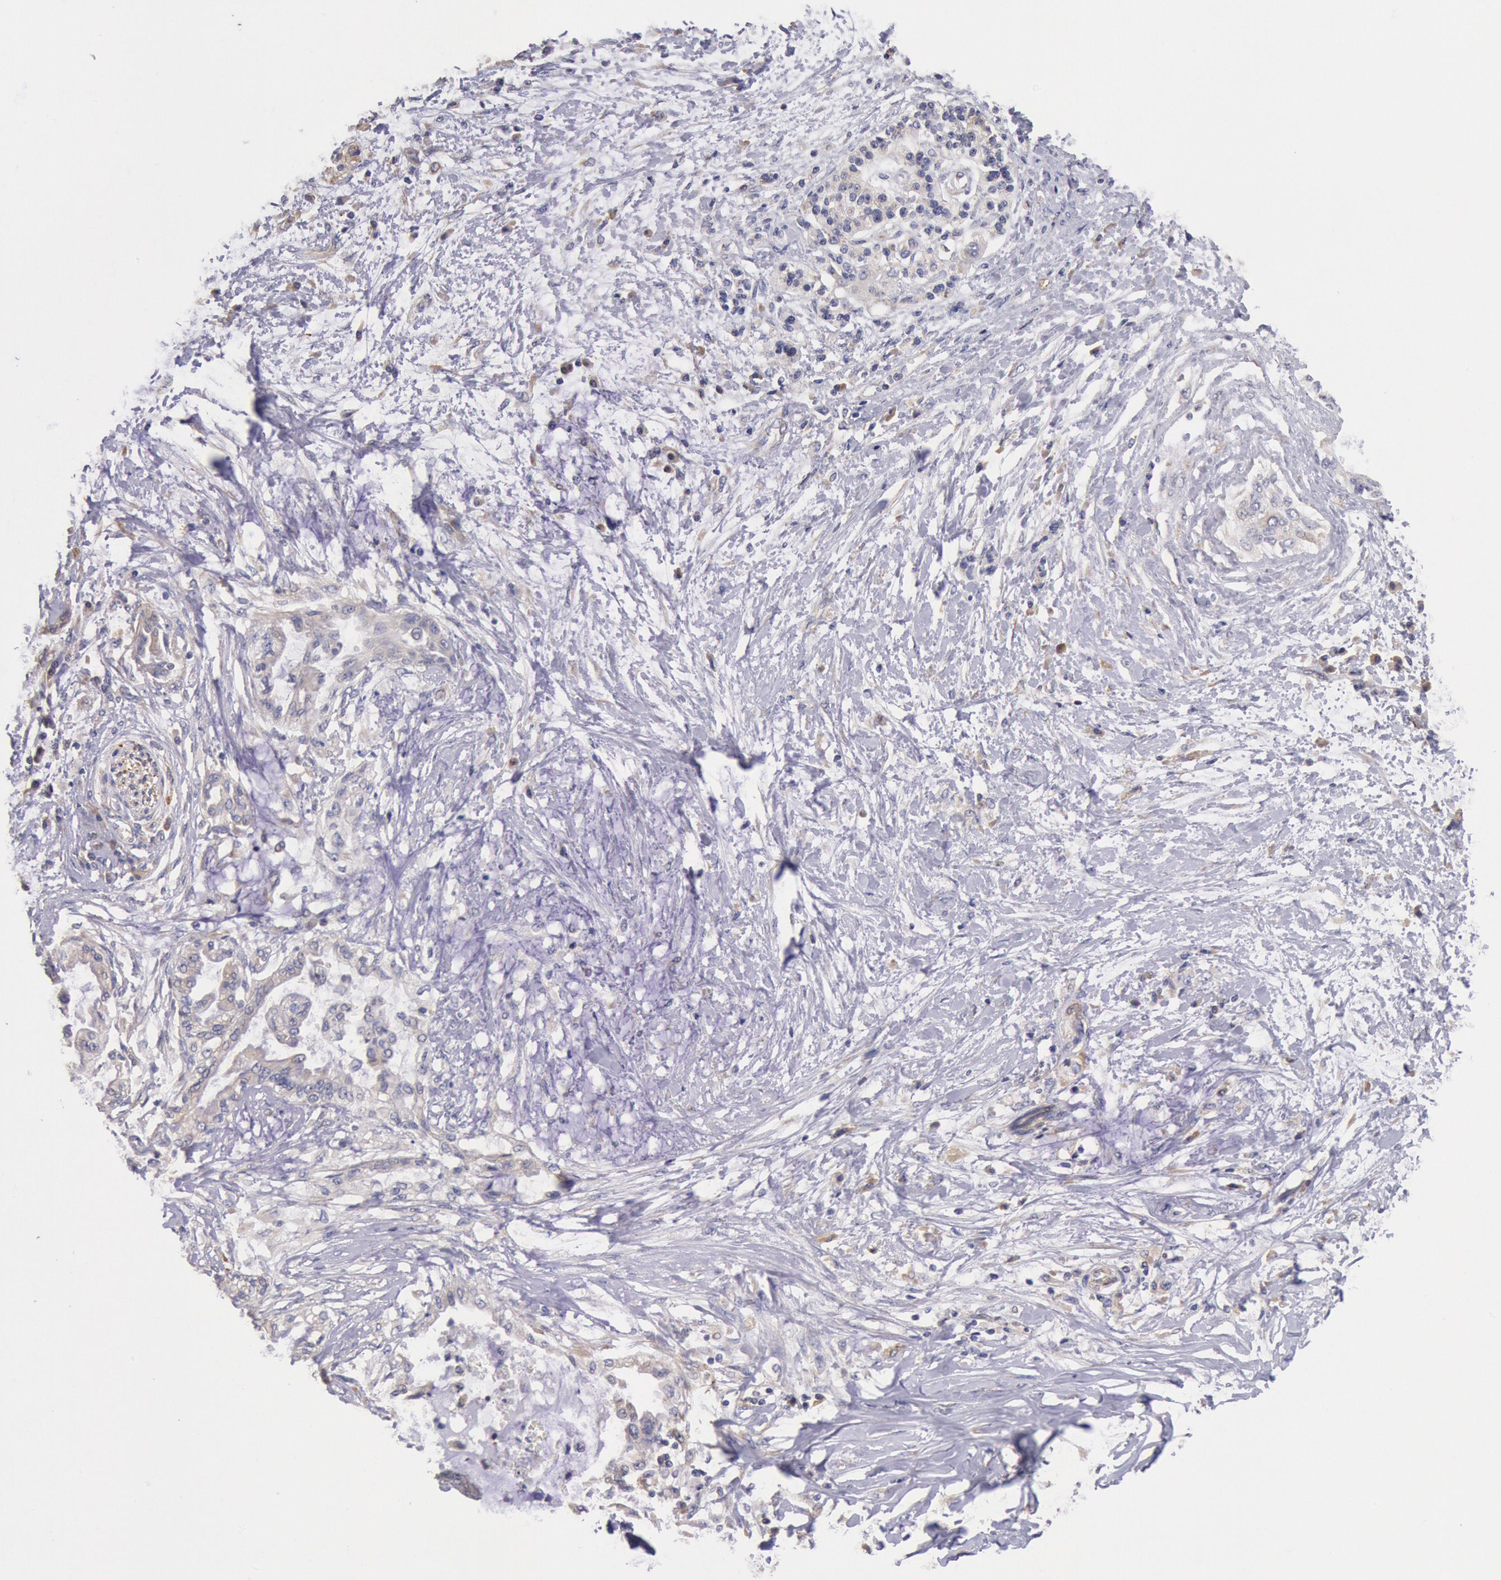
{"staining": {"intensity": "moderate", "quantity": "25%-75%", "location": "cytoplasmic/membranous"}, "tissue": "pancreatic cancer", "cell_type": "Tumor cells", "image_type": "cancer", "snomed": [{"axis": "morphology", "description": "Adenocarcinoma, NOS"}, {"axis": "topography", "description": "Pancreas"}], "caption": "Immunohistochemistry (DAB (3,3'-diaminobenzidine)) staining of human pancreatic adenocarcinoma displays moderate cytoplasmic/membranous protein positivity in approximately 25%-75% of tumor cells.", "gene": "DRG1", "patient": {"sex": "female", "age": 64}}